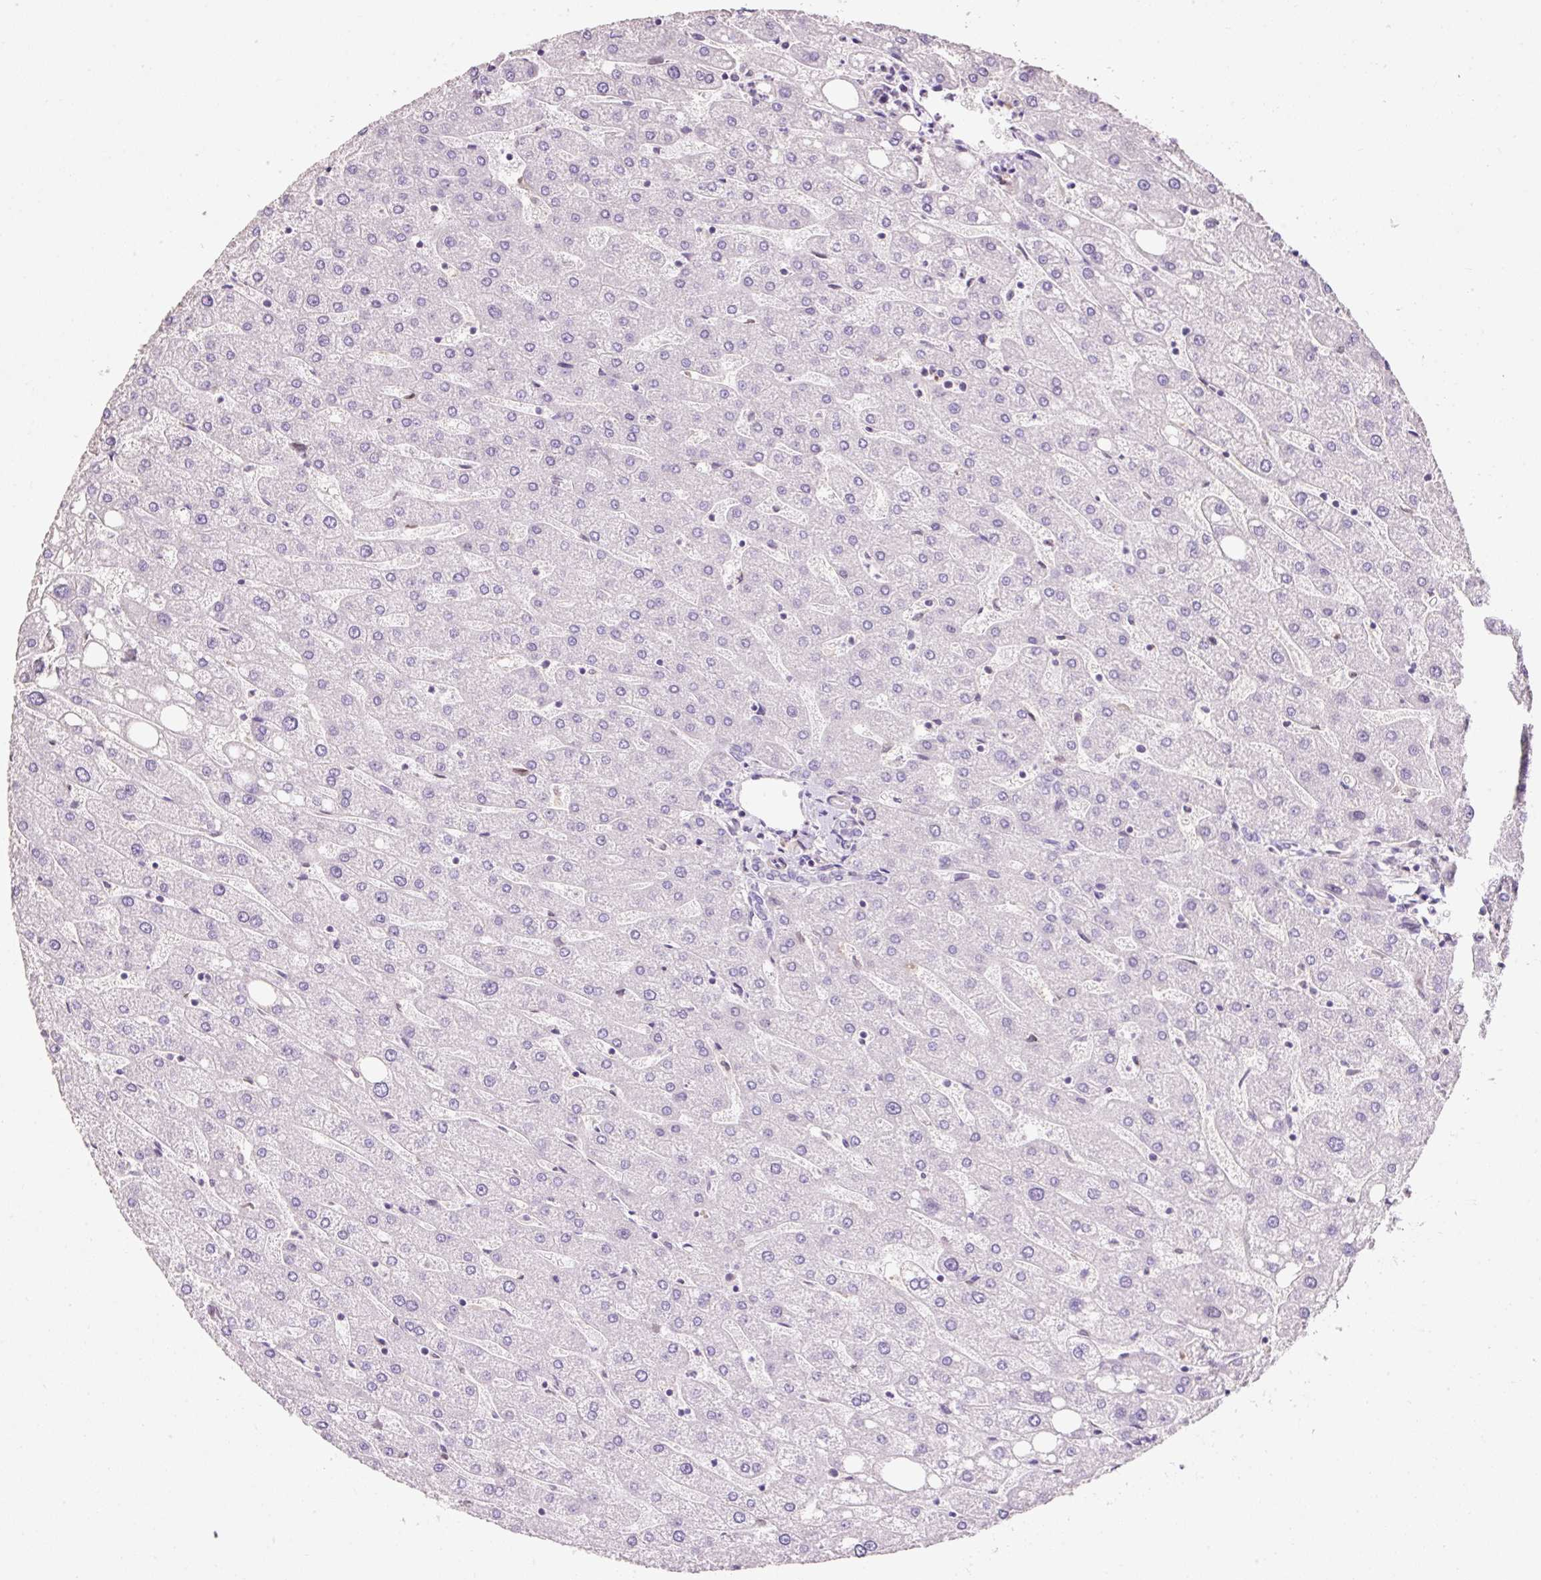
{"staining": {"intensity": "negative", "quantity": "none", "location": "none"}, "tissue": "liver", "cell_type": "Cholangiocytes", "image_type": "normal", "snomed": [{"axis": "morphology", "description": "Normal tissue, NOS"}, {"axis": "topography", "description": "Liver"}], "caption": "Immunohistochemical staining of unremarkable liver reveals no significant positivity in cholangiocytes.", "gene": "ZNF610", "patient": {"sex": "male", "age": 67}}